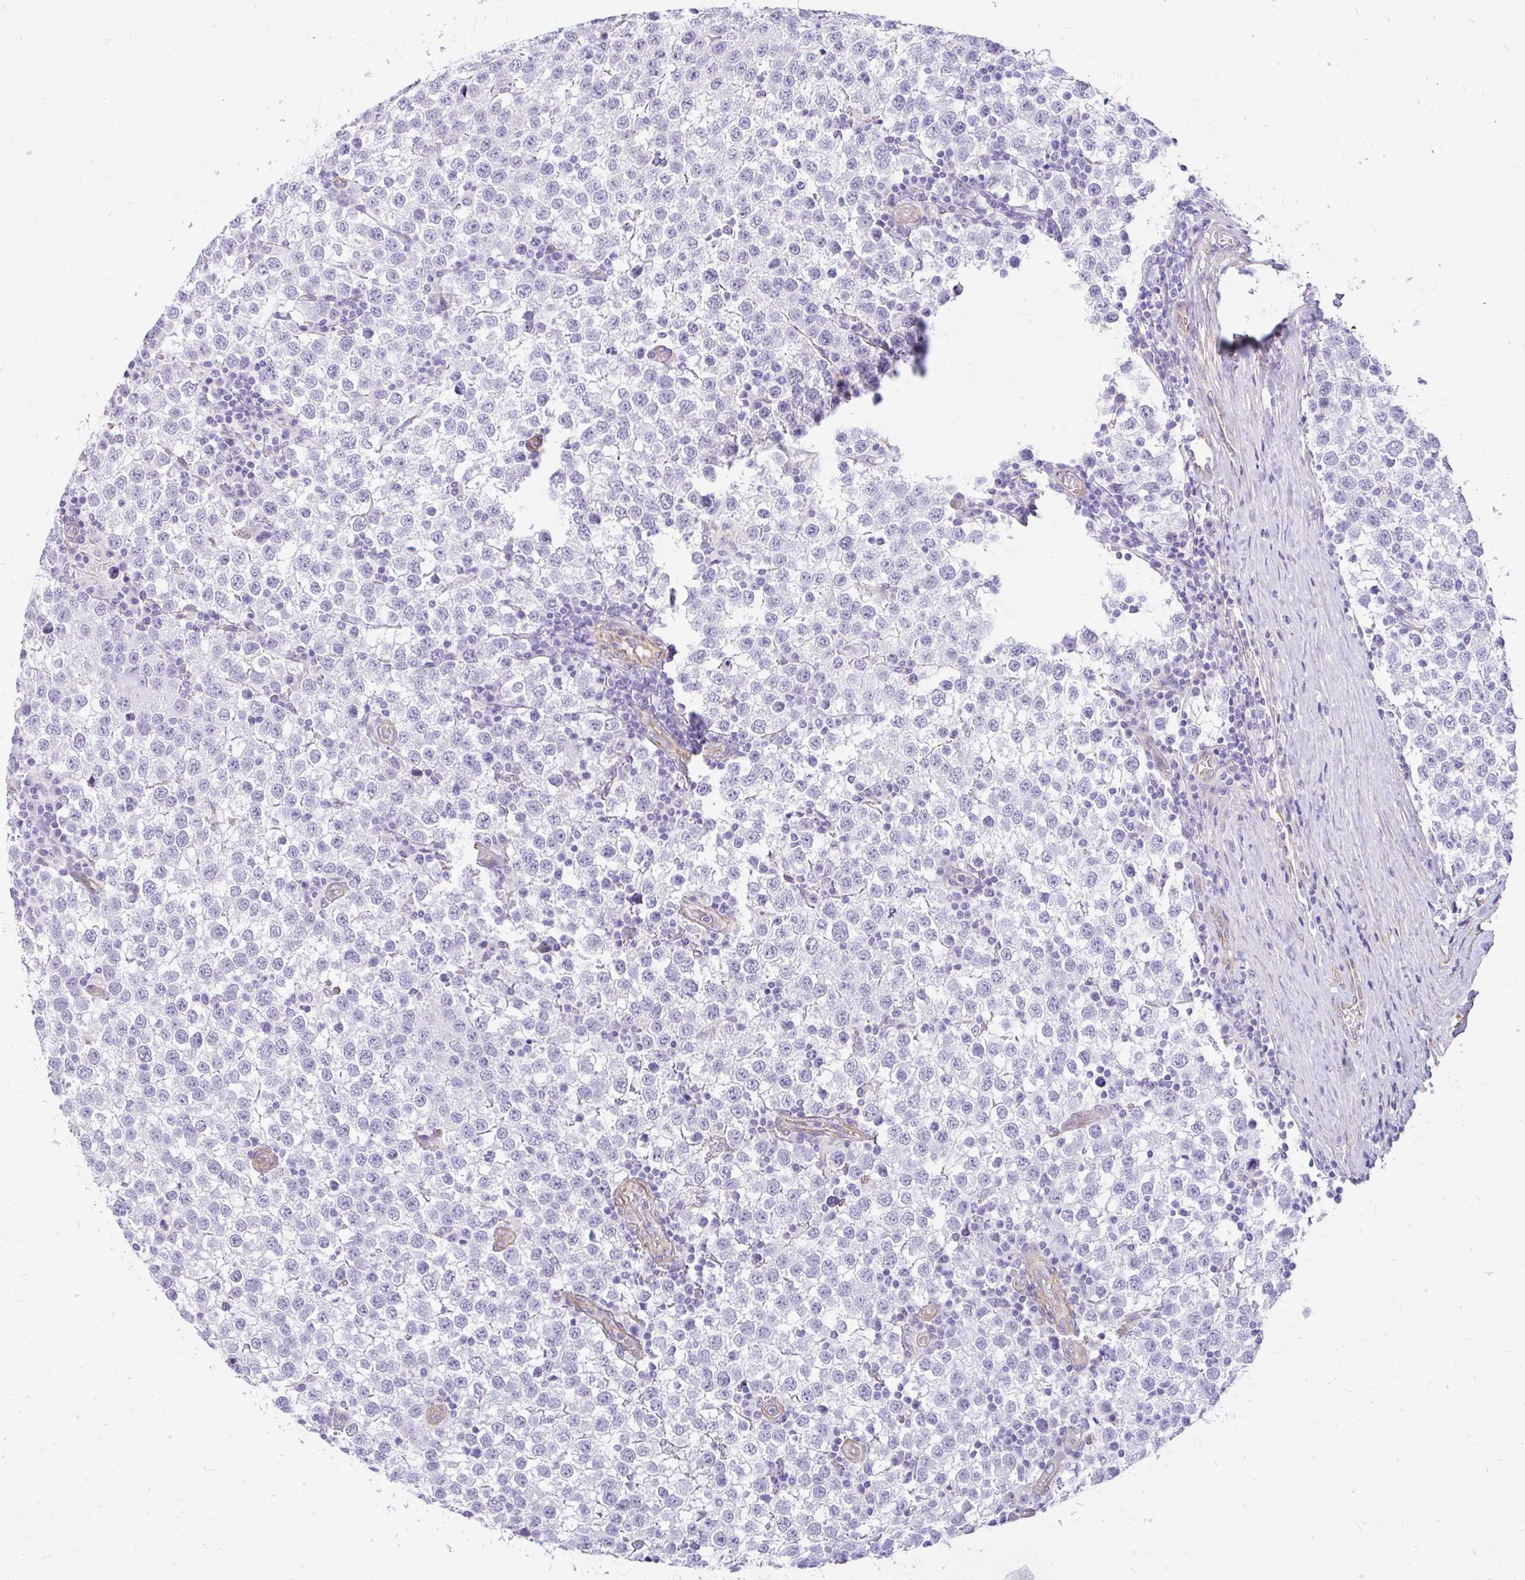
{"staining": {"intensity": "negative", "quantity": "none", "location": "none"}, "tissue": "testis cancer", "cell_type": "Tumor cells", "image_type": "cancer", "snomed": [{"axis": "morphology", "description": "Seminoma, NOS"}, {"axis": "topography", "description": "Testis"}], "caption": "Micrograph shows no protein positivity in tumor cells of testis seminoma tissue. (DAB (3,3'-diaminobenzidine) IHC with hematoxylin counter stain).", "gene": "FAM83C", "patient": {"sex": "male", "age": 34}}